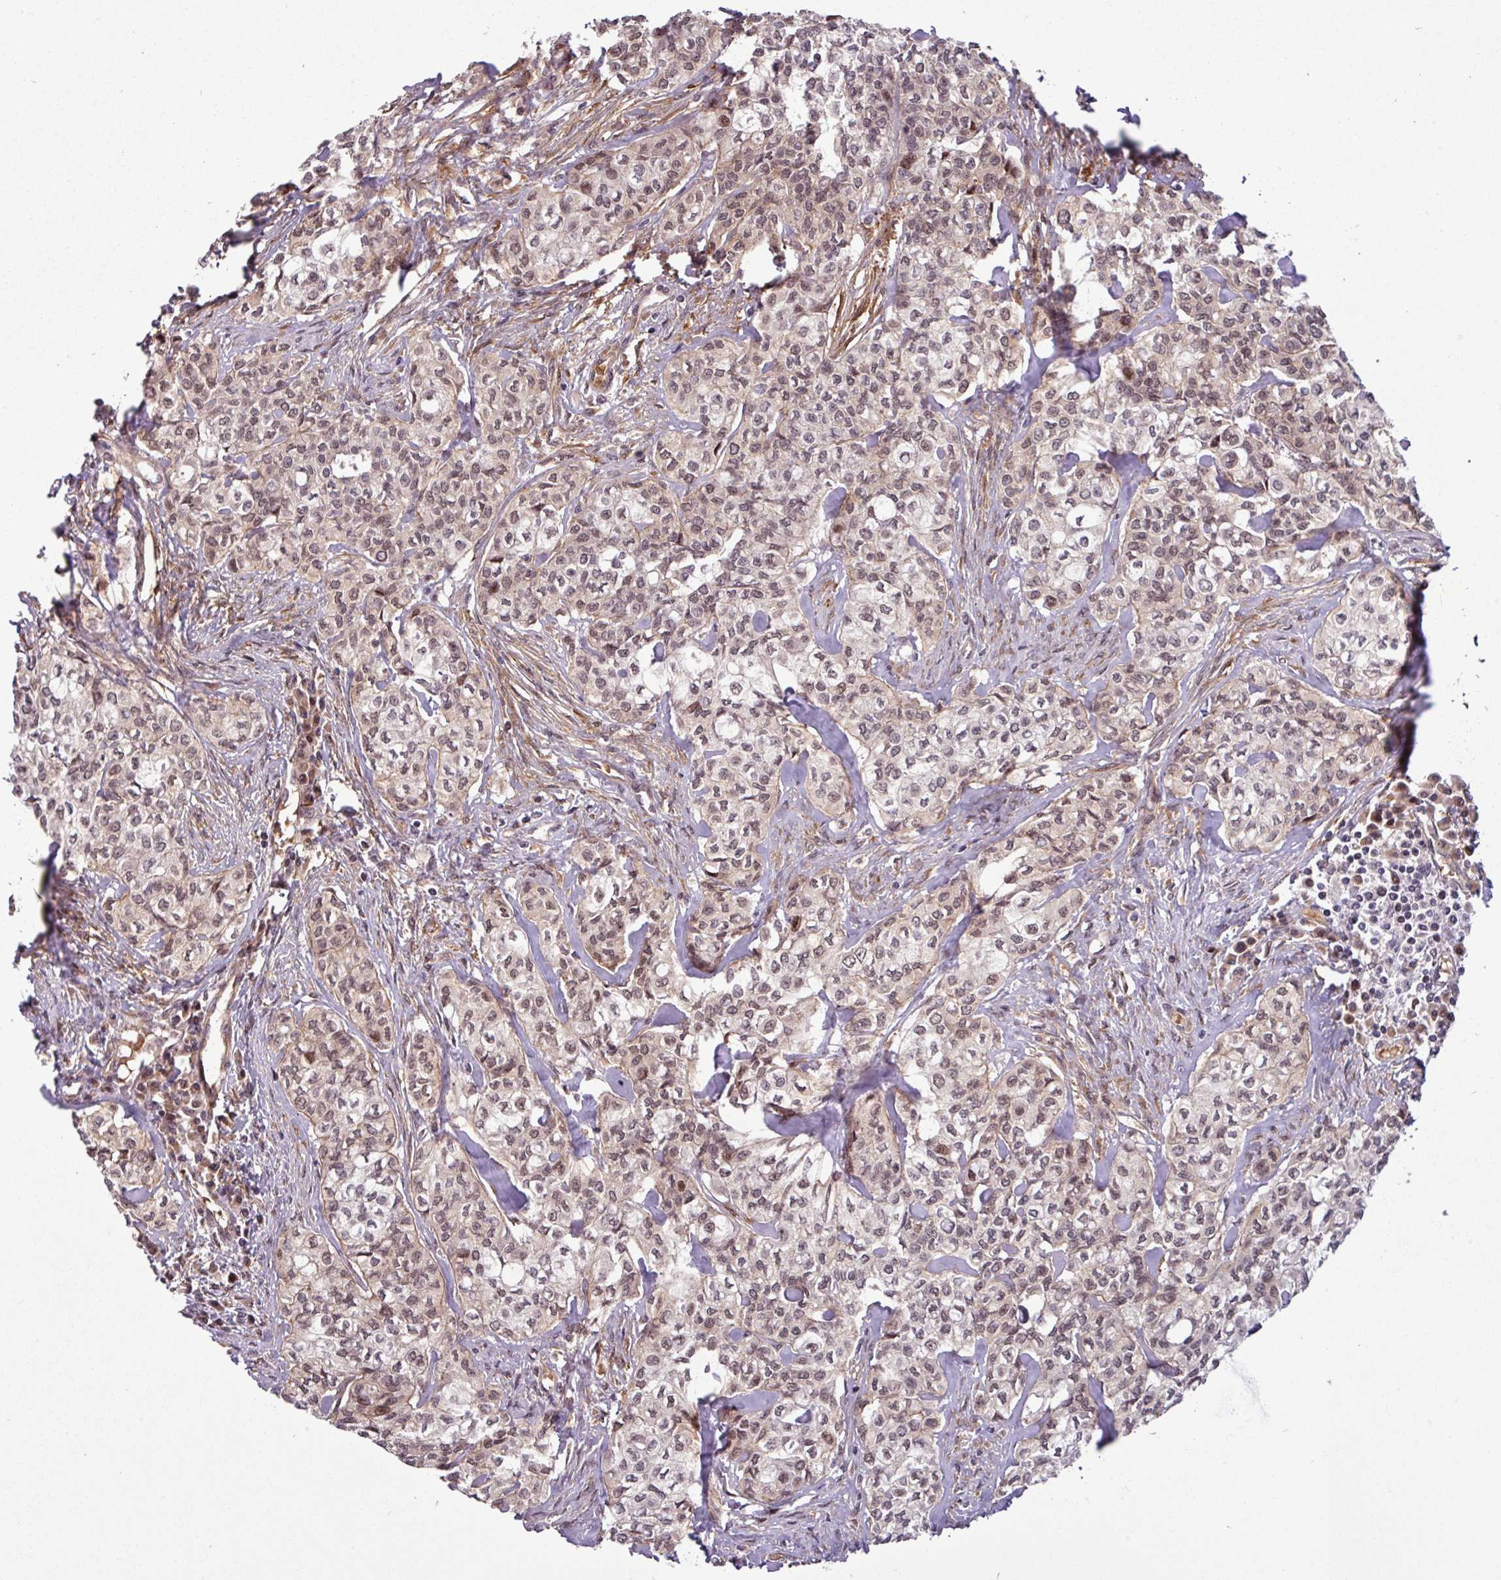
{"staining": {"intensity": "weak", "quantity": "25%-75%", "location": "cytoplasmic/membranous,nuclear"}, "tissue": "head and neck cancer", "cell_type": "Tumor cells", "image_type": "cancer", "snomed": [{"axis": "morphology", "description": "Adenocarcinoma, NOS"}, {"axis": "topography", "description": "Head-Neck"}], "caption": "A brown stain shows weak cytoplasmic/membranous and nuclear expression of a protein in human adenocarcinoma (head and neck) tumor cells.", "gene": "C7orf50", "patient": {"sex": "male", "age": 81}}